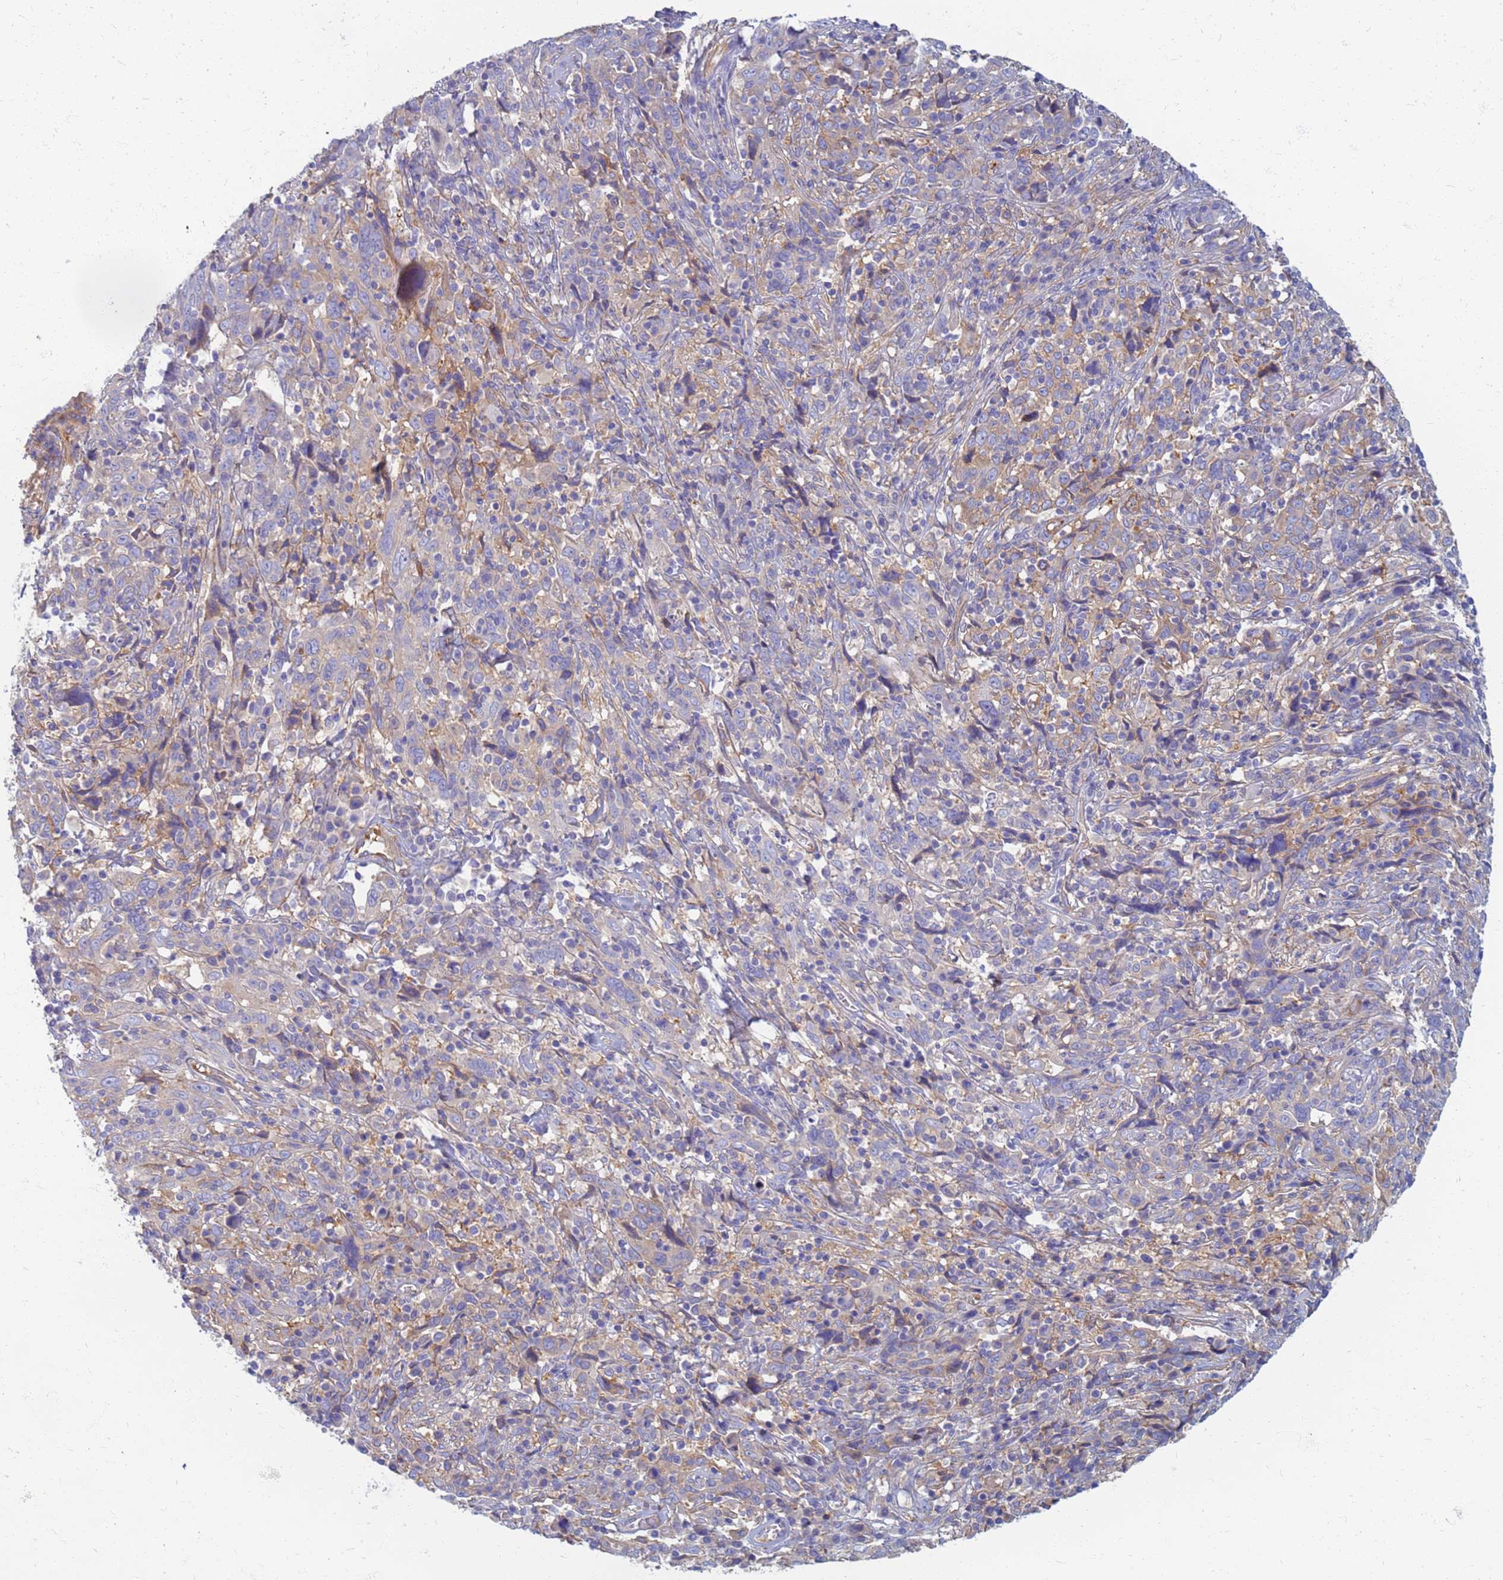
{"staining": {"intensity": "weak", "quantity": "25%-75%", "location": "cytoplasmic/membranous"}, "tissue": "cervical cancer", "cell_type": "Tumor cells", "image_type": "cancer", "snomed": [{"axis": "morphology", "description": "Squamous cell carcinoma, NOS"}, {"axis": "topography", "description": "Cervix"}], "caption": "Brown immunohistochemical staining in human cervical squamous cell carcinoma shows weak cytoplasmic/membranous staining in approximately 25%-75% of tumor cells.", "gene": "EEA1", "patient": {"sex": "female", "age": 46}}